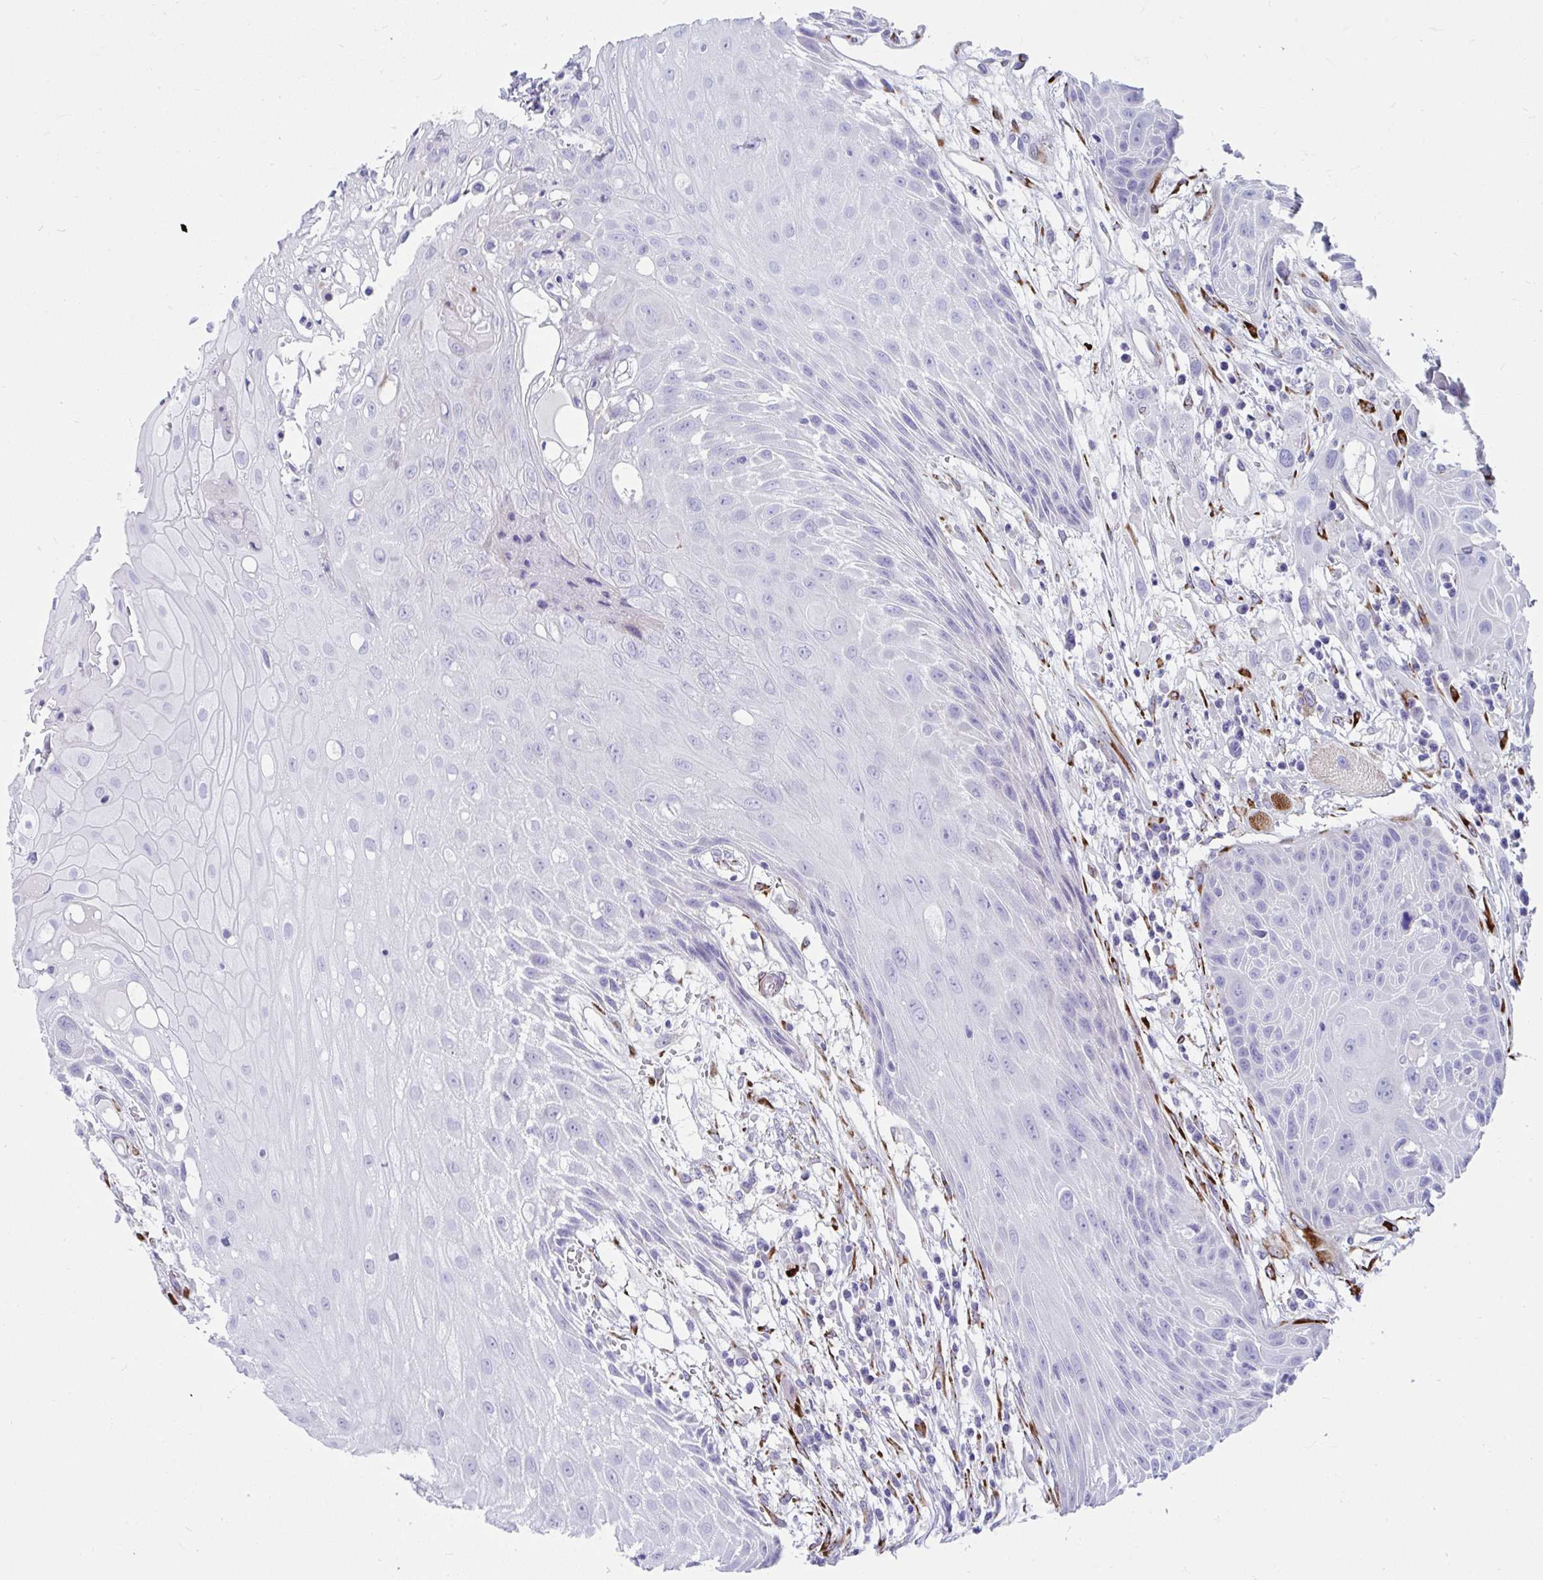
{"staining": {"intensity": "negative", "quantity": "none", "location": "none"}, "tissue": "head and neck cancer", "cell_type": "Tumor cells", "image_type": "cancer", "snomed": [{"axis": "morphology", "description": "Squamous cell carcinoma, NOS"}, {"axis": "topography", "description": "Head-Neck"}], "caption": "Head and neck squamous cell carcinoma stained for a protein using immunohistochemistry (IHC) shows no expression tumor cells.", "gene": "GRXCR2", "patient": {"sex": "female", "age": 73}}